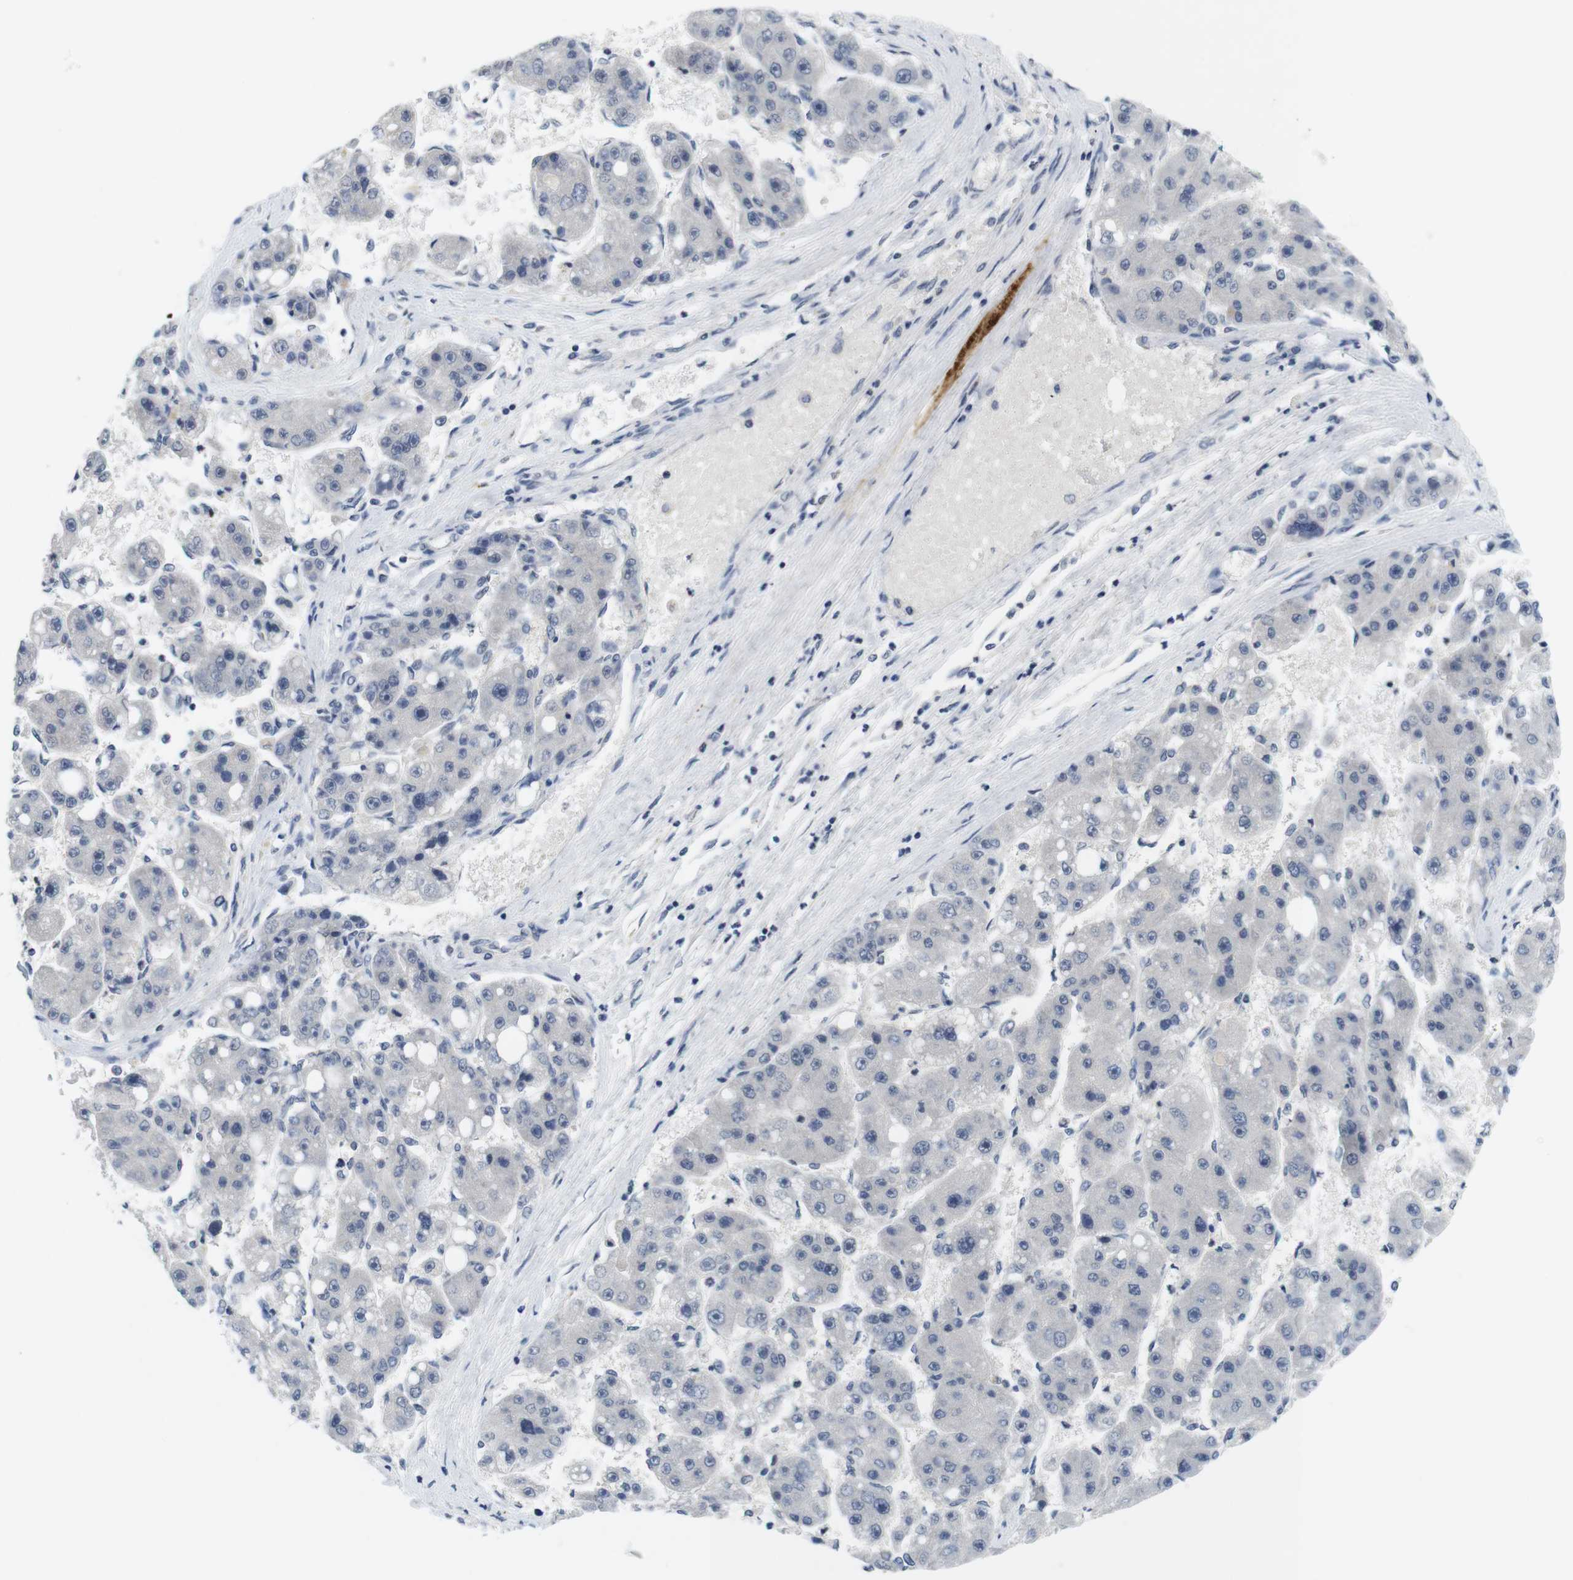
{"staining": {"intensity": "negative", "quantity": "none", "location": "none"}, "tissue": "liver cancer", "cell_type": "Tumor cells", "image_type": "cancer", "snomed": [{"axis": "morphology", "description": "Carcinoma, Hepatocellular, NOS"}, {"axis": "topography", "description": "Liver"}], "caption": "Tumor cells are negative for protein expression in human liver cancer.", "gene": "SKP2", "patient": {"sex": "female", "age": 61}}